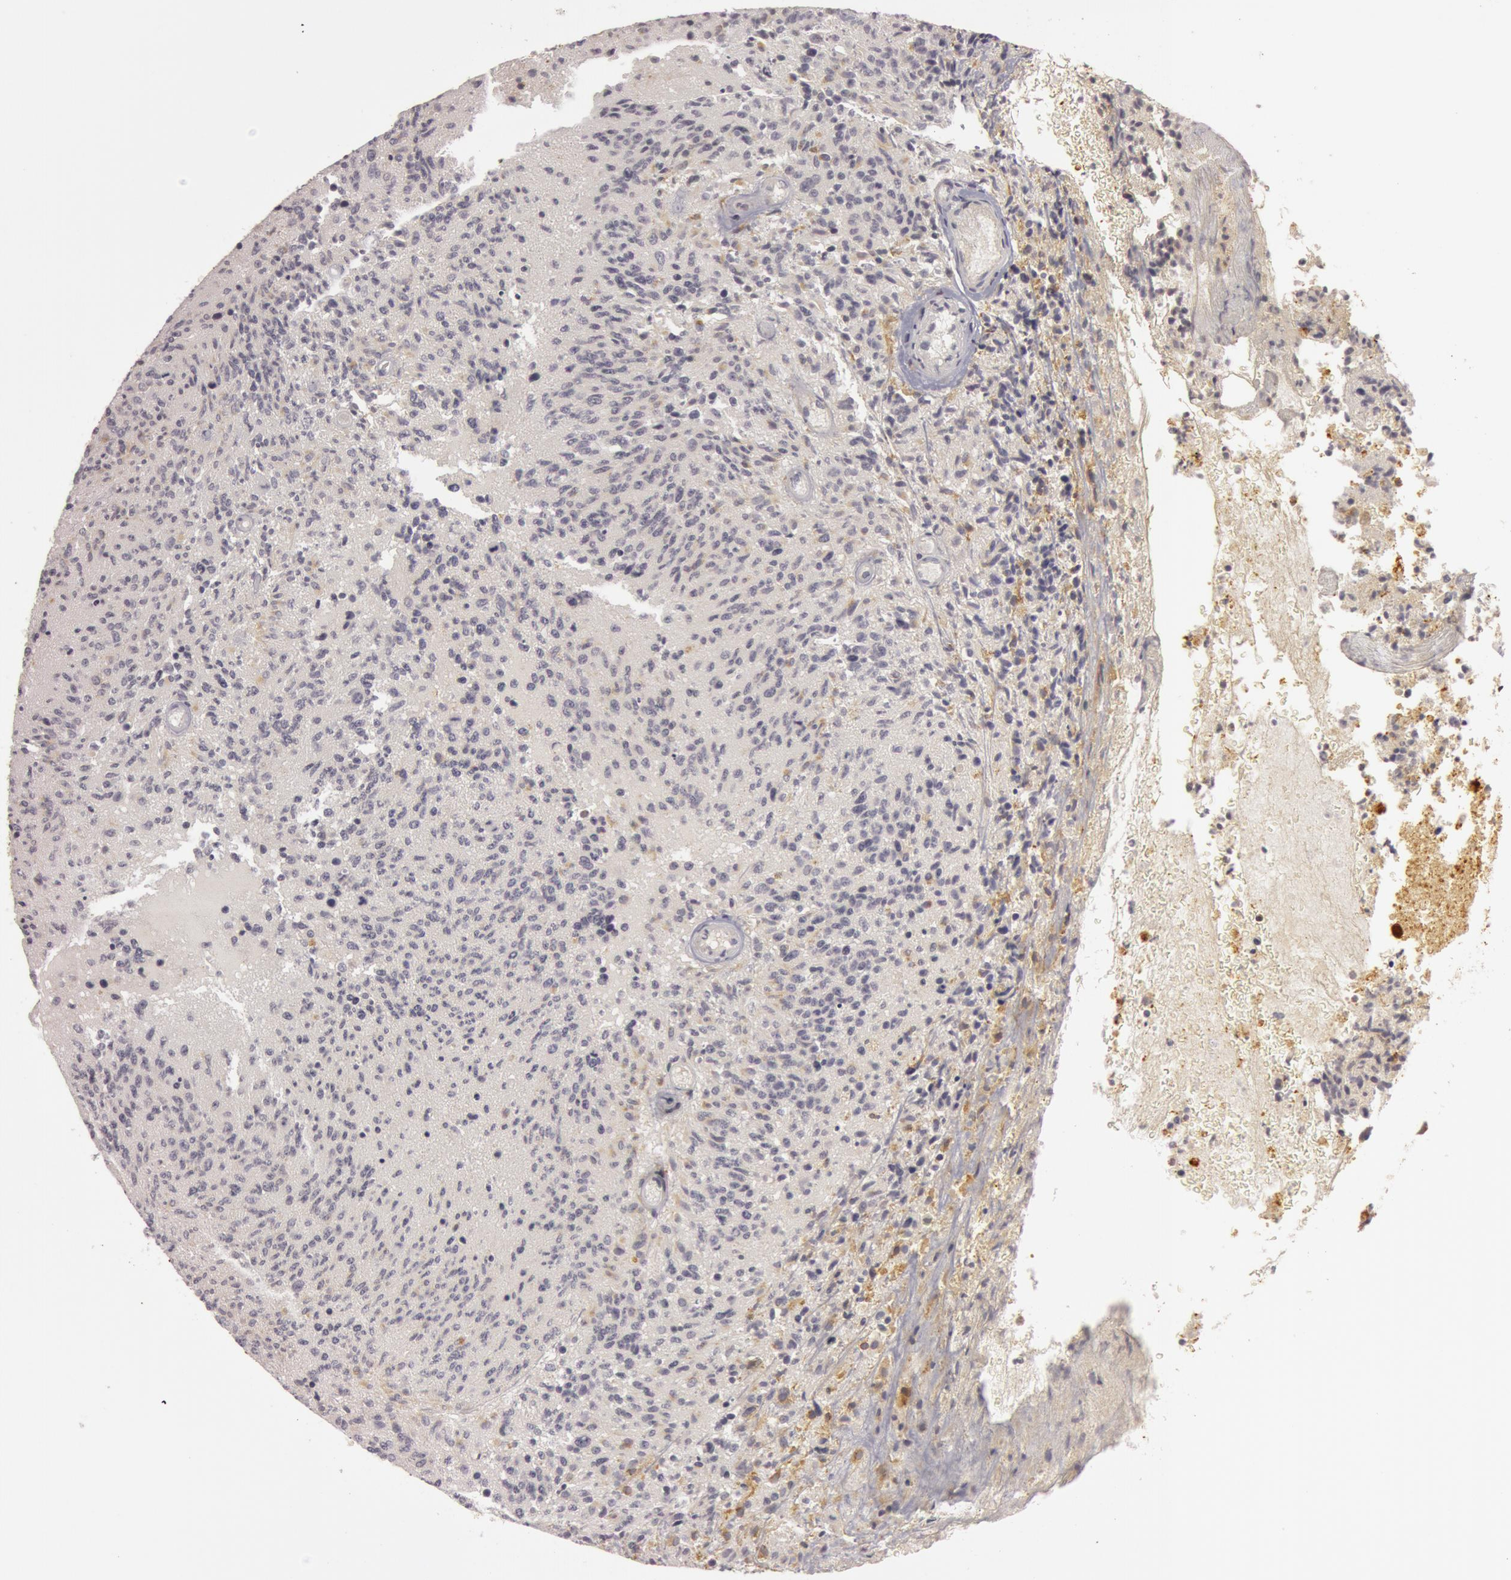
{"staining": {"intensity": "weak", "quantity": "<25%", "location": "cytoplasmic/membranous"}, "tissue": "glioma", "cell_type": "Tumor cells", "image_type": "cancer", "snomed": [{"axis": "morphology", "description": "Glioma, malignant, High grade"}, {"axis": "topography", "description": "Brain"}], "caption": "Immunohistochemistry (IHC) of malignant glioma (high-grade) reveals no staining in tumor cells.", "gene": "C7", "patient": {"sex": "male", "age": 36}}